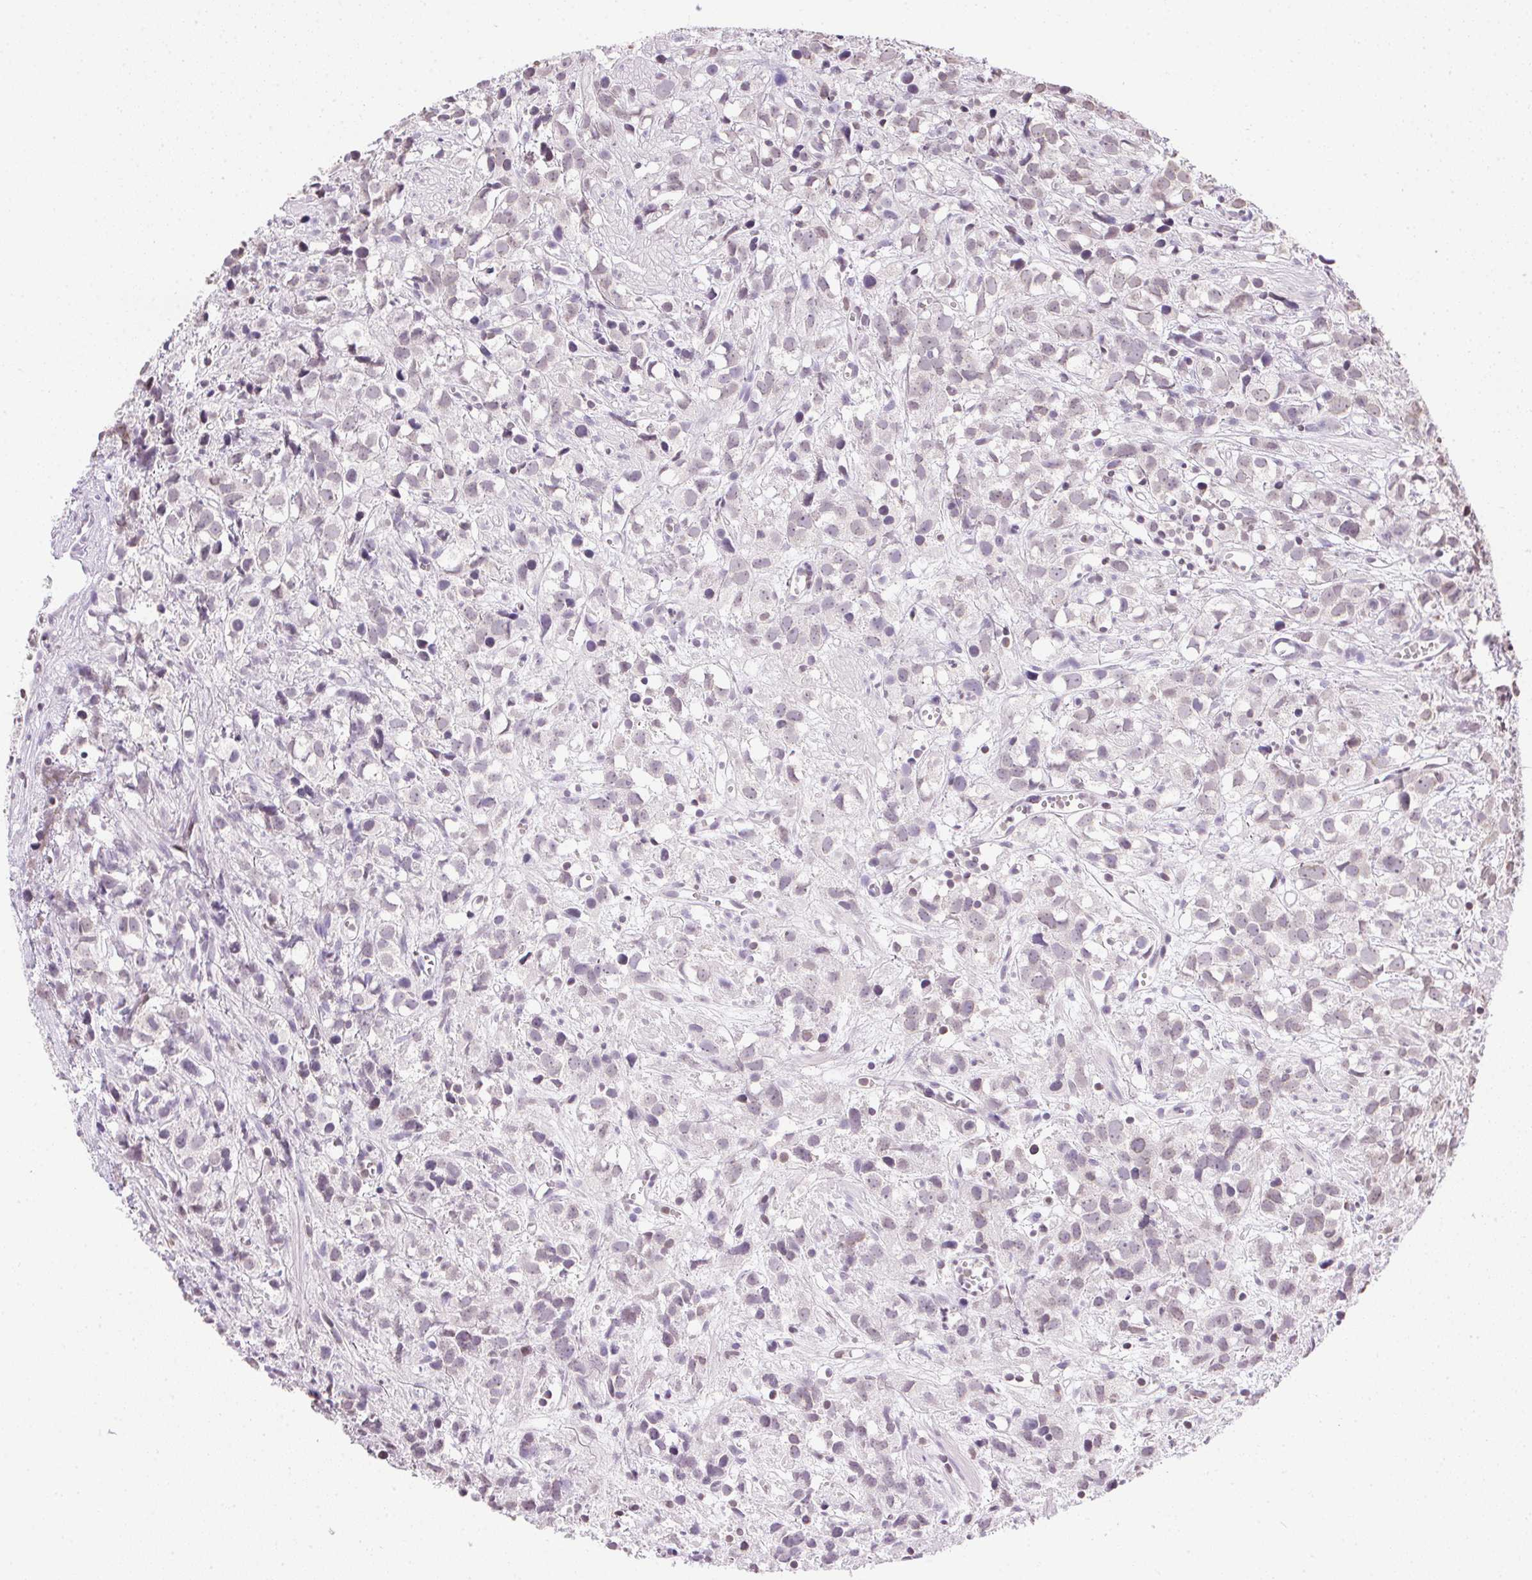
{"staining": {"intensity": "negative", "quantity": "none", "location": "none"}, "tissue": "prostate cancer", "cell_type": "Tumor cells", "image_type": "cancer", "snomed": [{"axis": "morphology", "description": "Adenocarcinoma, High grade"}, {"axis": "topography", "description": "Prostate"}], "caption": "The image exhibits no significant positivity in tumor cells of prostate cancer.", "gene": "PRL", "patient": {"sex": "male", "age": 68}}